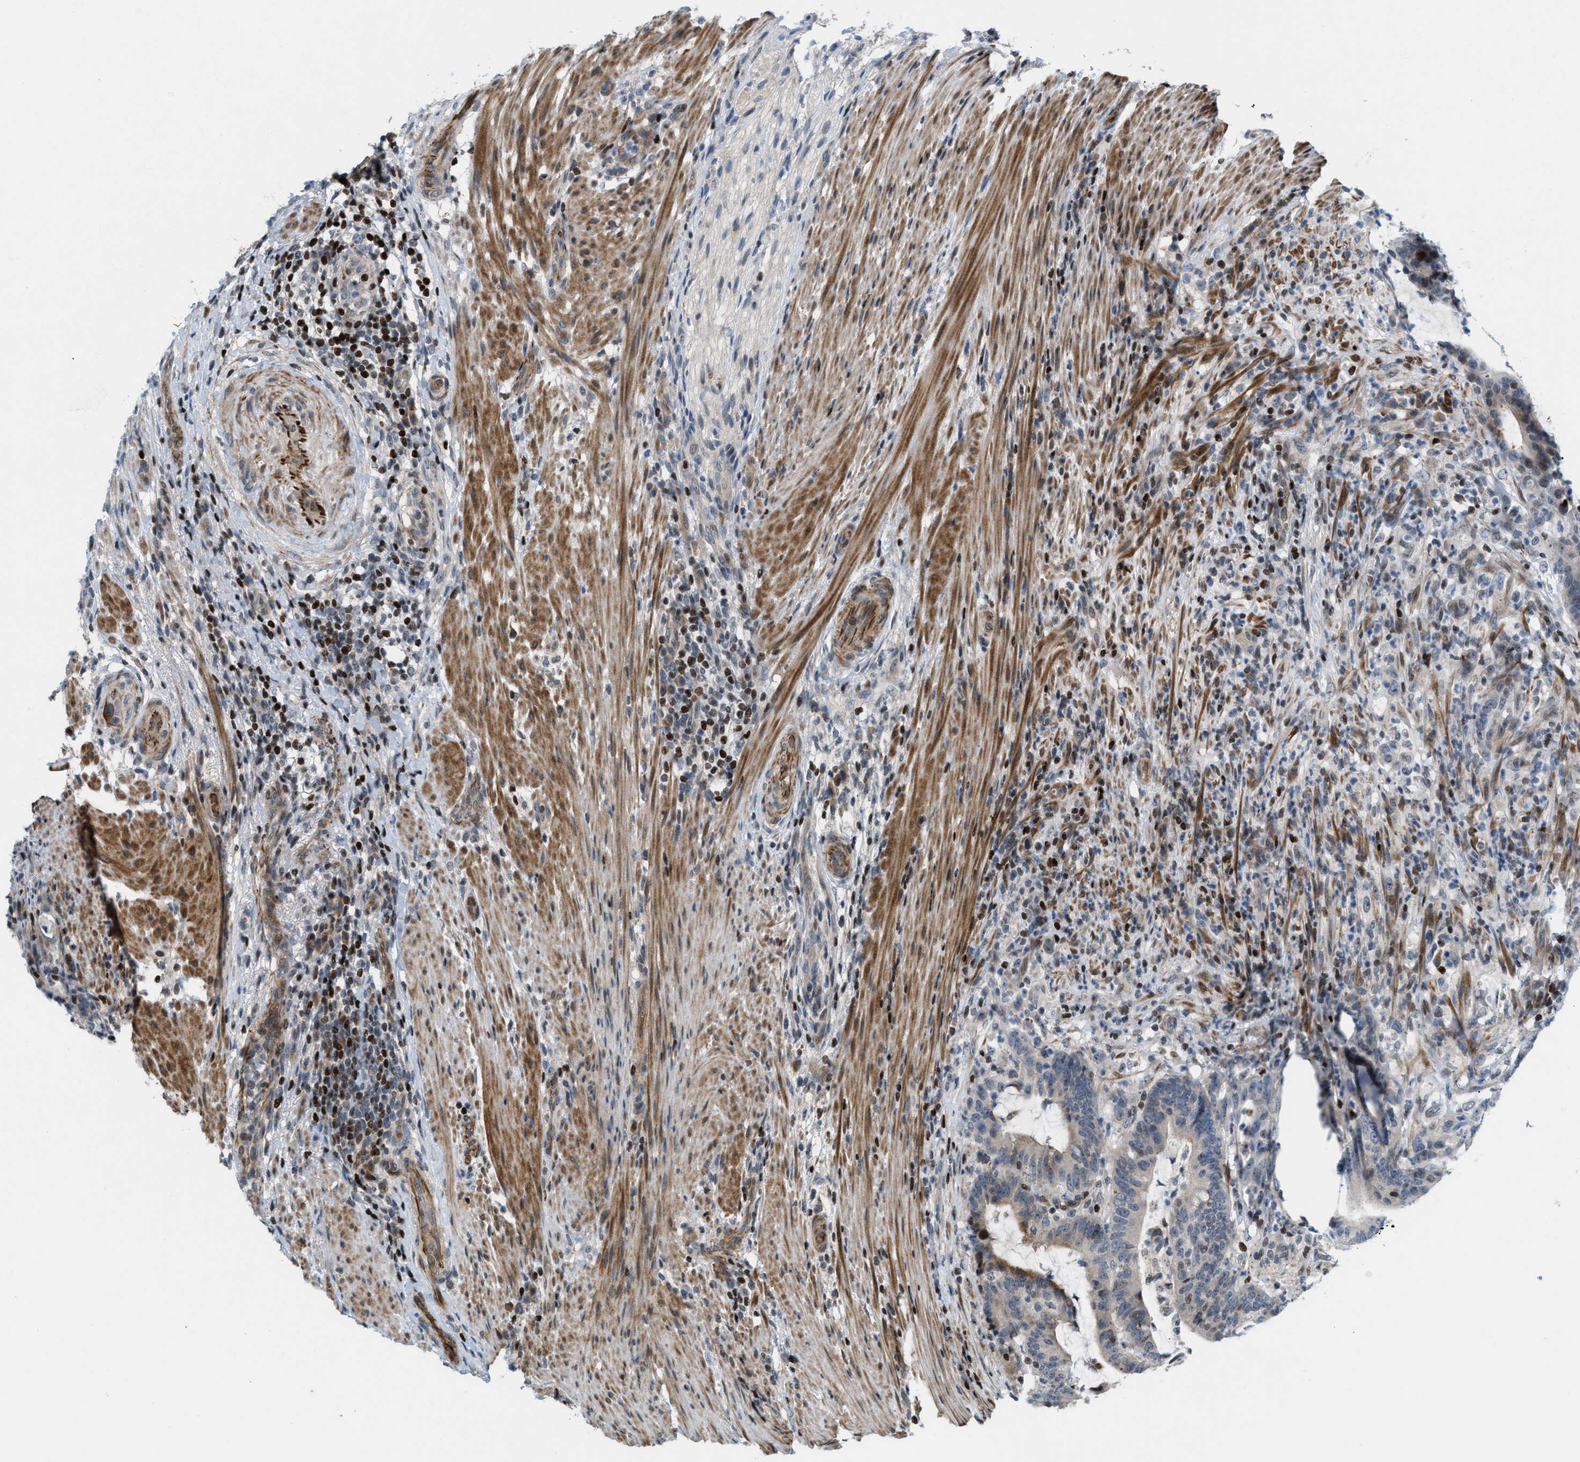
{"staining": {"intensity": "moderate", "quantity": "<25%", "location": "cytoplasmic/membranous,nuclear"}, "tissue": "colorectal cancer", "cell_type": "Tumor cells", "image_type": "cancer", "snomed": [{"axis": "morphology", "description": "Adenocarcinoma, NOS"}, {"axis": "topography", "description": "Colon"}], "caption": "The immunohistochemical stain labels moderate cytoplasmic/membranous and nuclear positivity in tumor cells of colorectal adenocarcinoma tissue.", "gene": "ZNF276", "patient": {"sex": "female", "age": 66}}